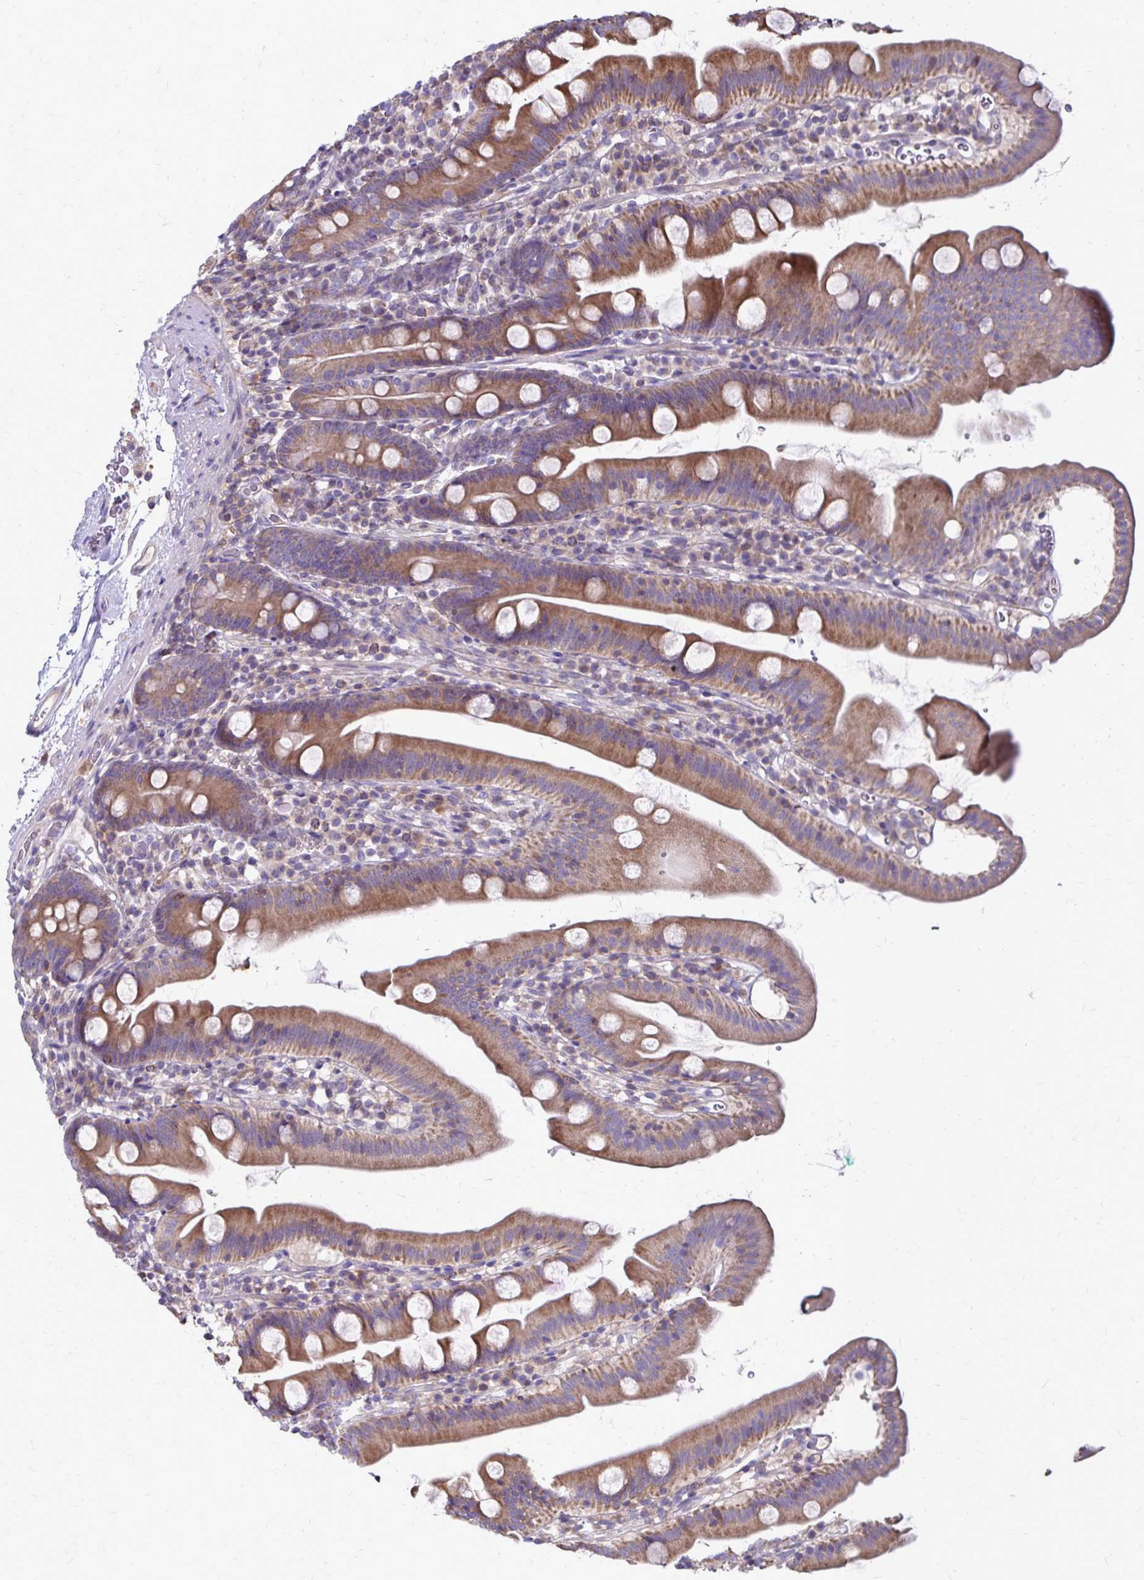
{"staining": {"intensity": "moderate", "quantity": ">75%", "location": "cytoplasmic/membranous"}, "tissue": "duodenum", "cell_type": "Glandular cells", "image_type": "normal", "snomed": [{"axis": "morphology", "description": "Normal tissue, NOS"}, {"axis": "topography", "description": "Duodenum"}], "caption": "Glandular cells demonstrate medium levels of moderate cytoplasmic/membranous positivity in about >75% of cells in unremarkable human duodenum. Immunohistochemistry stains the protein of interest in brown and the nuclei are stained blue.", "gene": "NAGPA", "patient": {"sex": "female", "age": 67}}